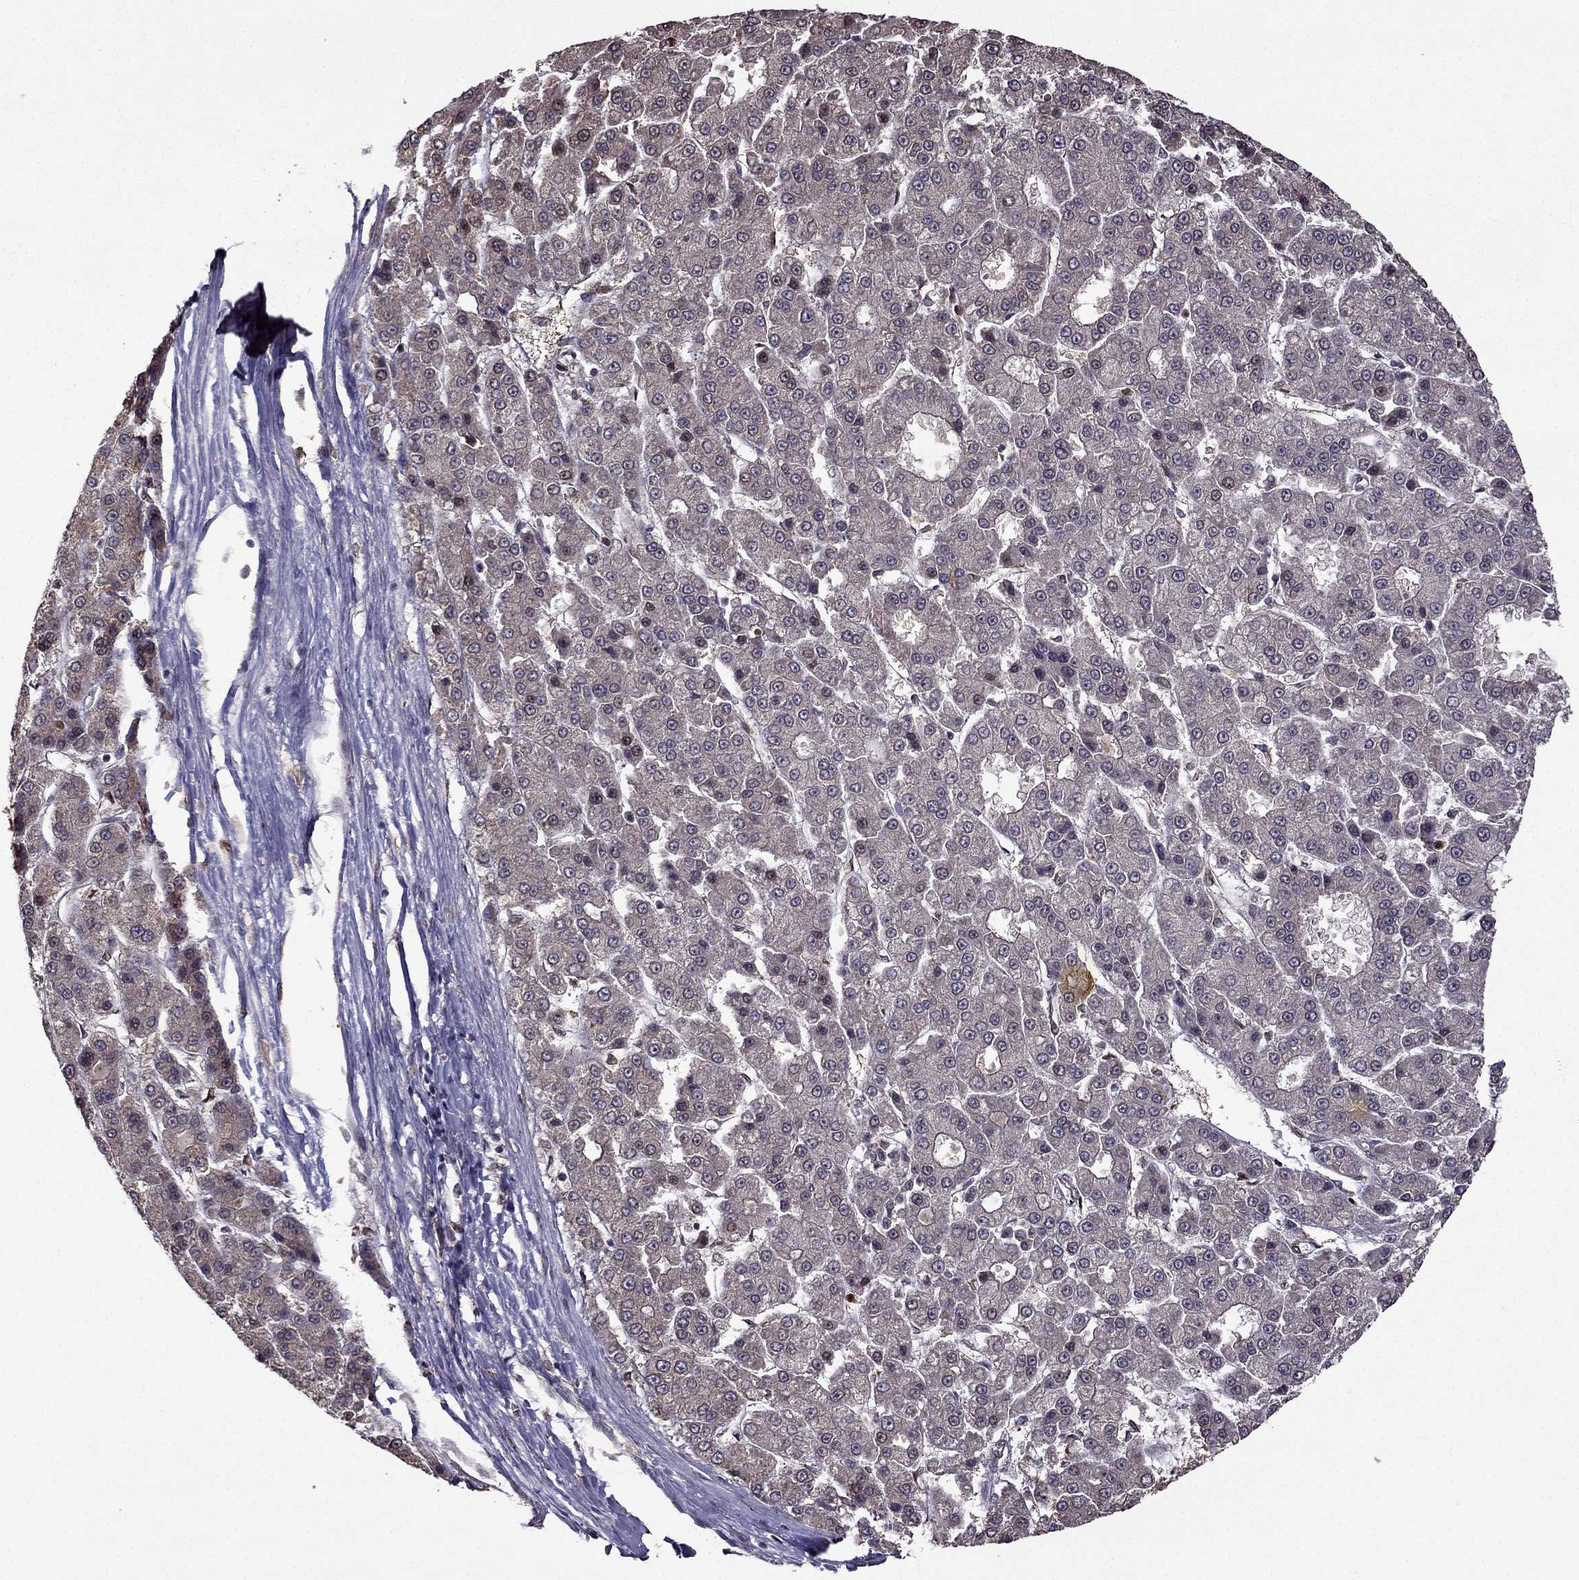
{"staining": {"intensity": "weak", "quantity": "<25%", "location": "cytoplasmic/membranous"}, "tissue": "liver cancer", "cell_type": "Tumor cells", "image_type": "cancer", "snomed": [{"axis": "morphology", "description": "Carcinoma, Hepatocellular, NOS"}, {"axis": "topography", "description": "Liver"}], "caption": "Protein analysis of liver cancer reveals no significant expression in tumor cells.", "gene": "IKBIP", "patient": {"sex": "male", "age": 70}}